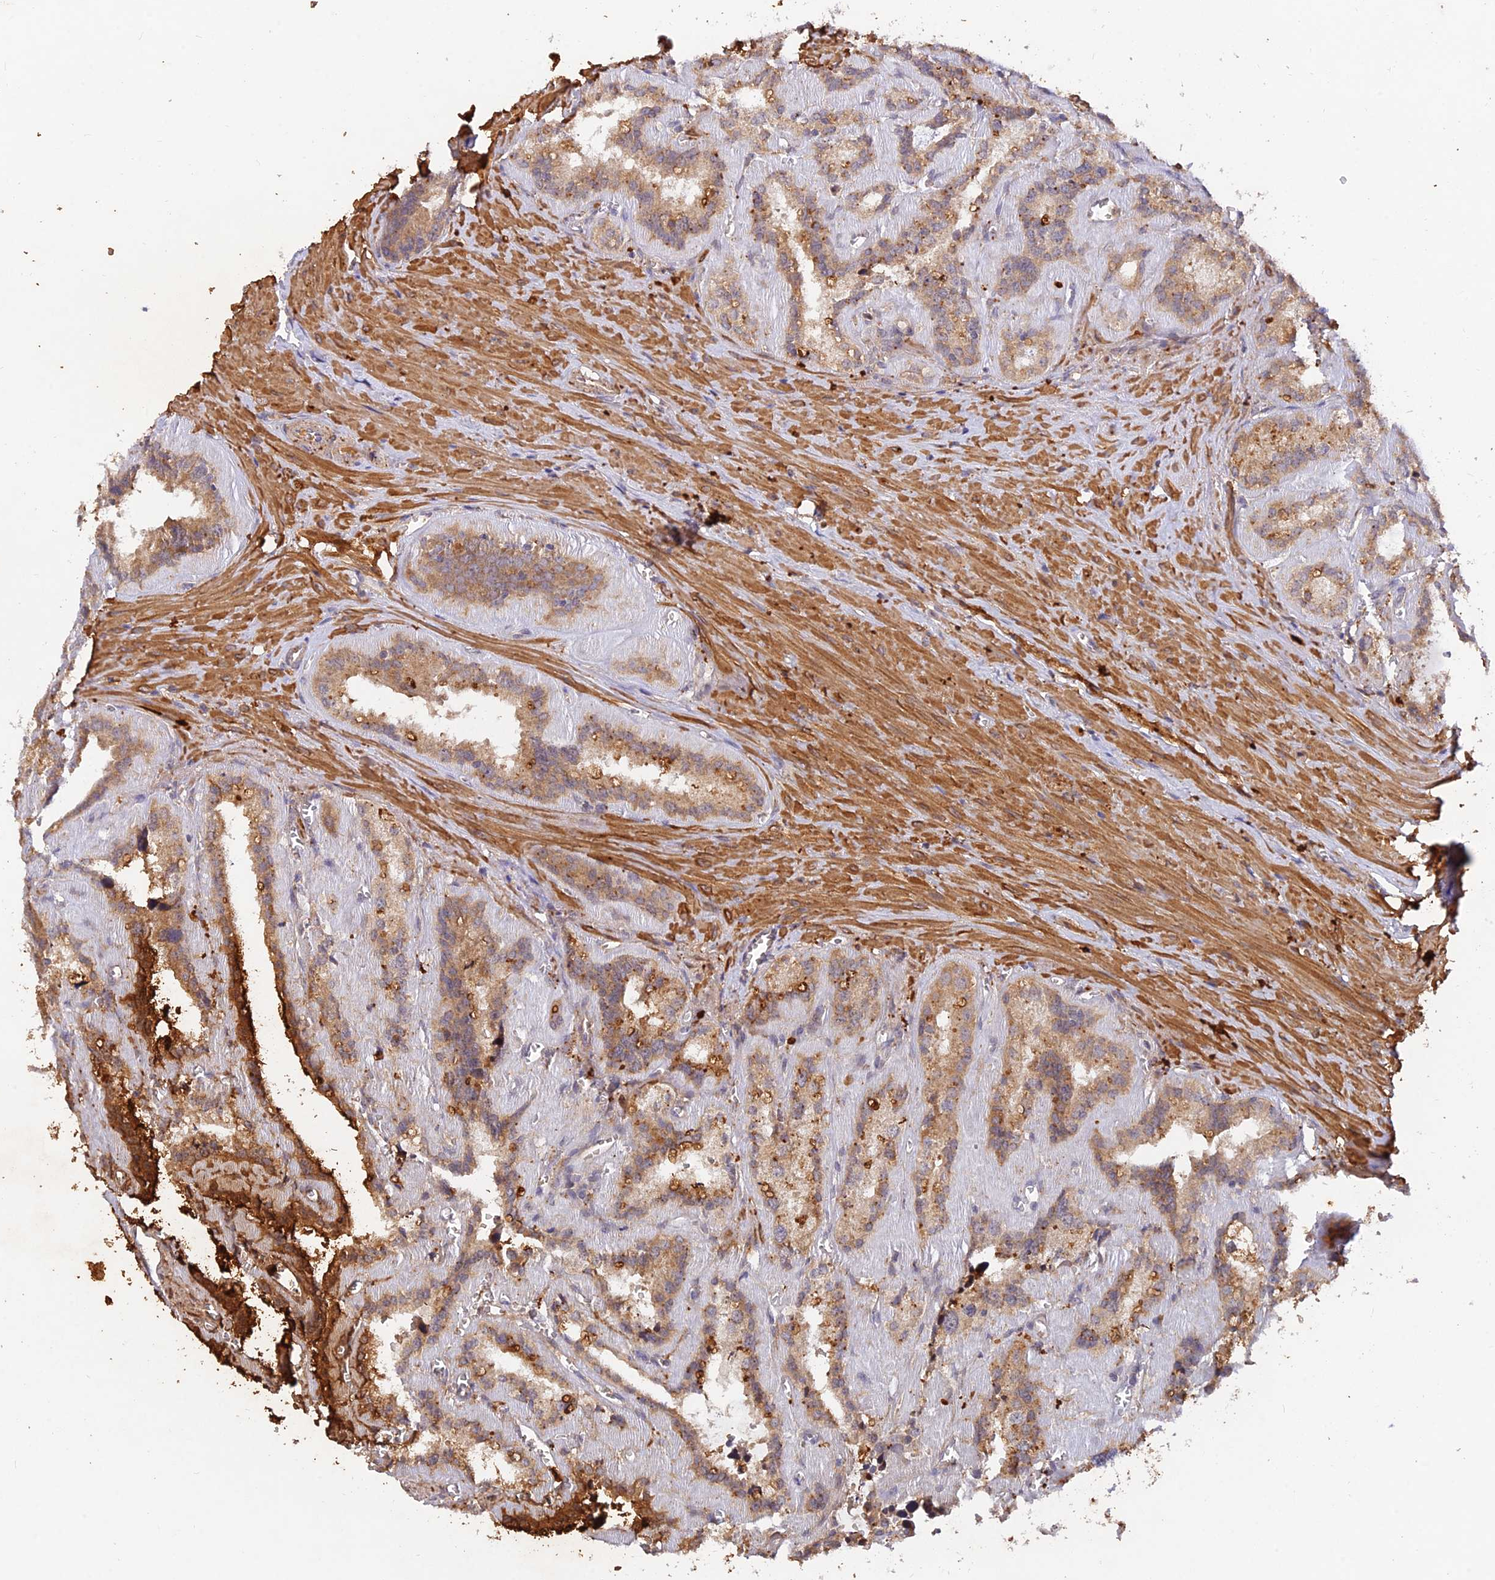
{"staining": {"intensity": "moderate", "quantity": ">75%", "location": "cytoplasmic/membranous"}, "tissue": "seminal vesicle", "cell_type": "Glandular cells", "image_type": "normal", "snomed": [{"axis": "morphology", "description": "Normal tissue, NOS"}, {"axis": "topography", "description": "Prostate"}, {"axis": "topography", "description": "Seminal veicle"}], "caption": "Seminal vesicle was stained to show a protein in brown. There is medium levels of moderate cytoplasmic/membranous expression in about >75% of glandular cells. (Stains: DAB in brown, nuclei in blue, Microscopy: brightfield microscopy at high magnification).", "gene": "ACSM5", "patient": {"sex": "male", "age": 59}}